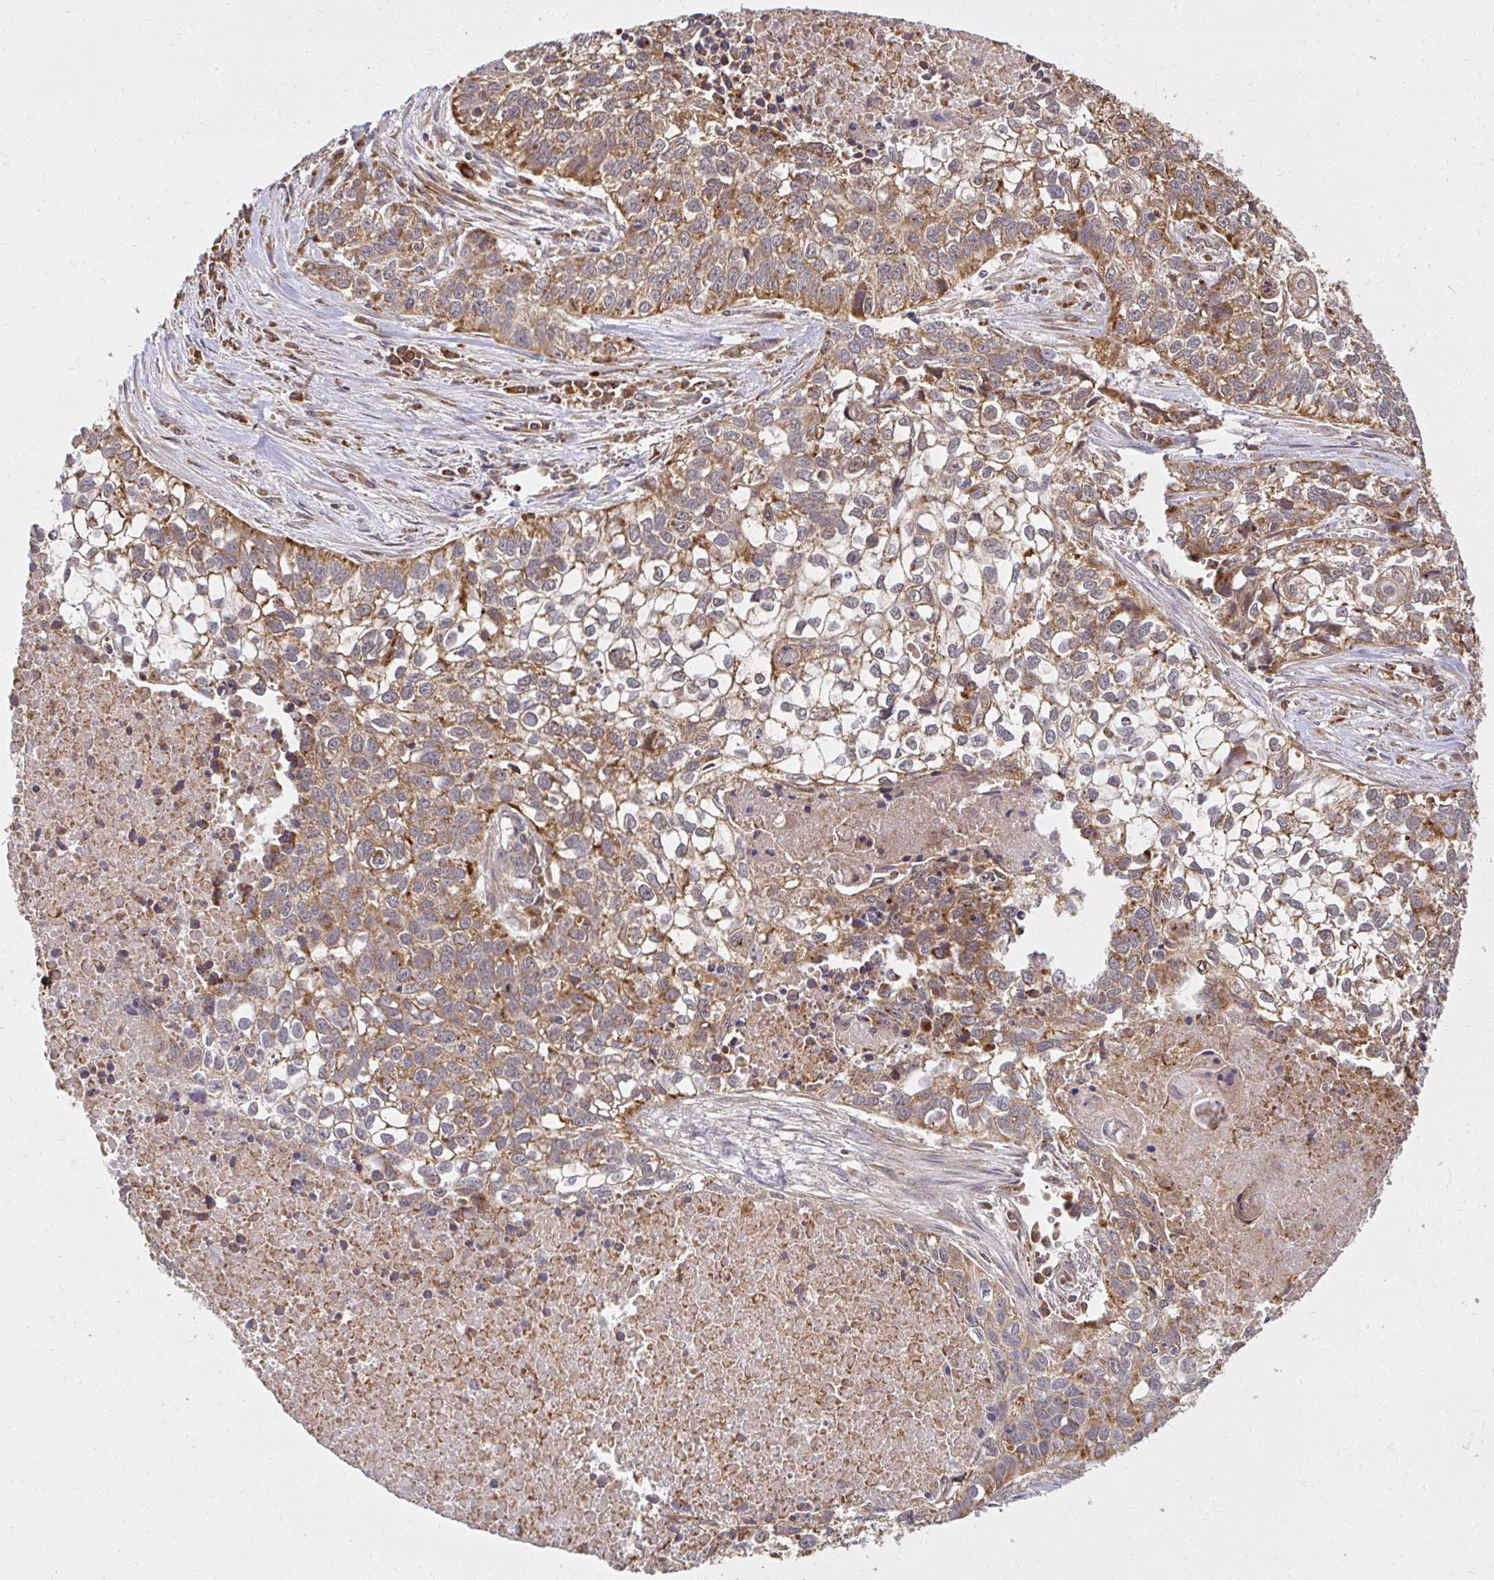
{"staining": {"intensity": "moderate", "quantity": ">75%", "location": "cytoplasmic/membranous"}, "tissue": "lung cancer", "cell_type": "Tumor cells", "image_type": "cancer", "snomed": [{"axis": "morphology", "description": "Squamous cell carcinoma, NOS"}, {"axis": "topography", "description": "Lung"}], "caption": "Immunohistochemical staining of lung squamous cell carcinoma reveals medium levels of moderate cytoplasmic/membranous protein expression in about >75% of tumor cells.", "gene": "GNS", "patient": {"sex": "male", "age": 74}}